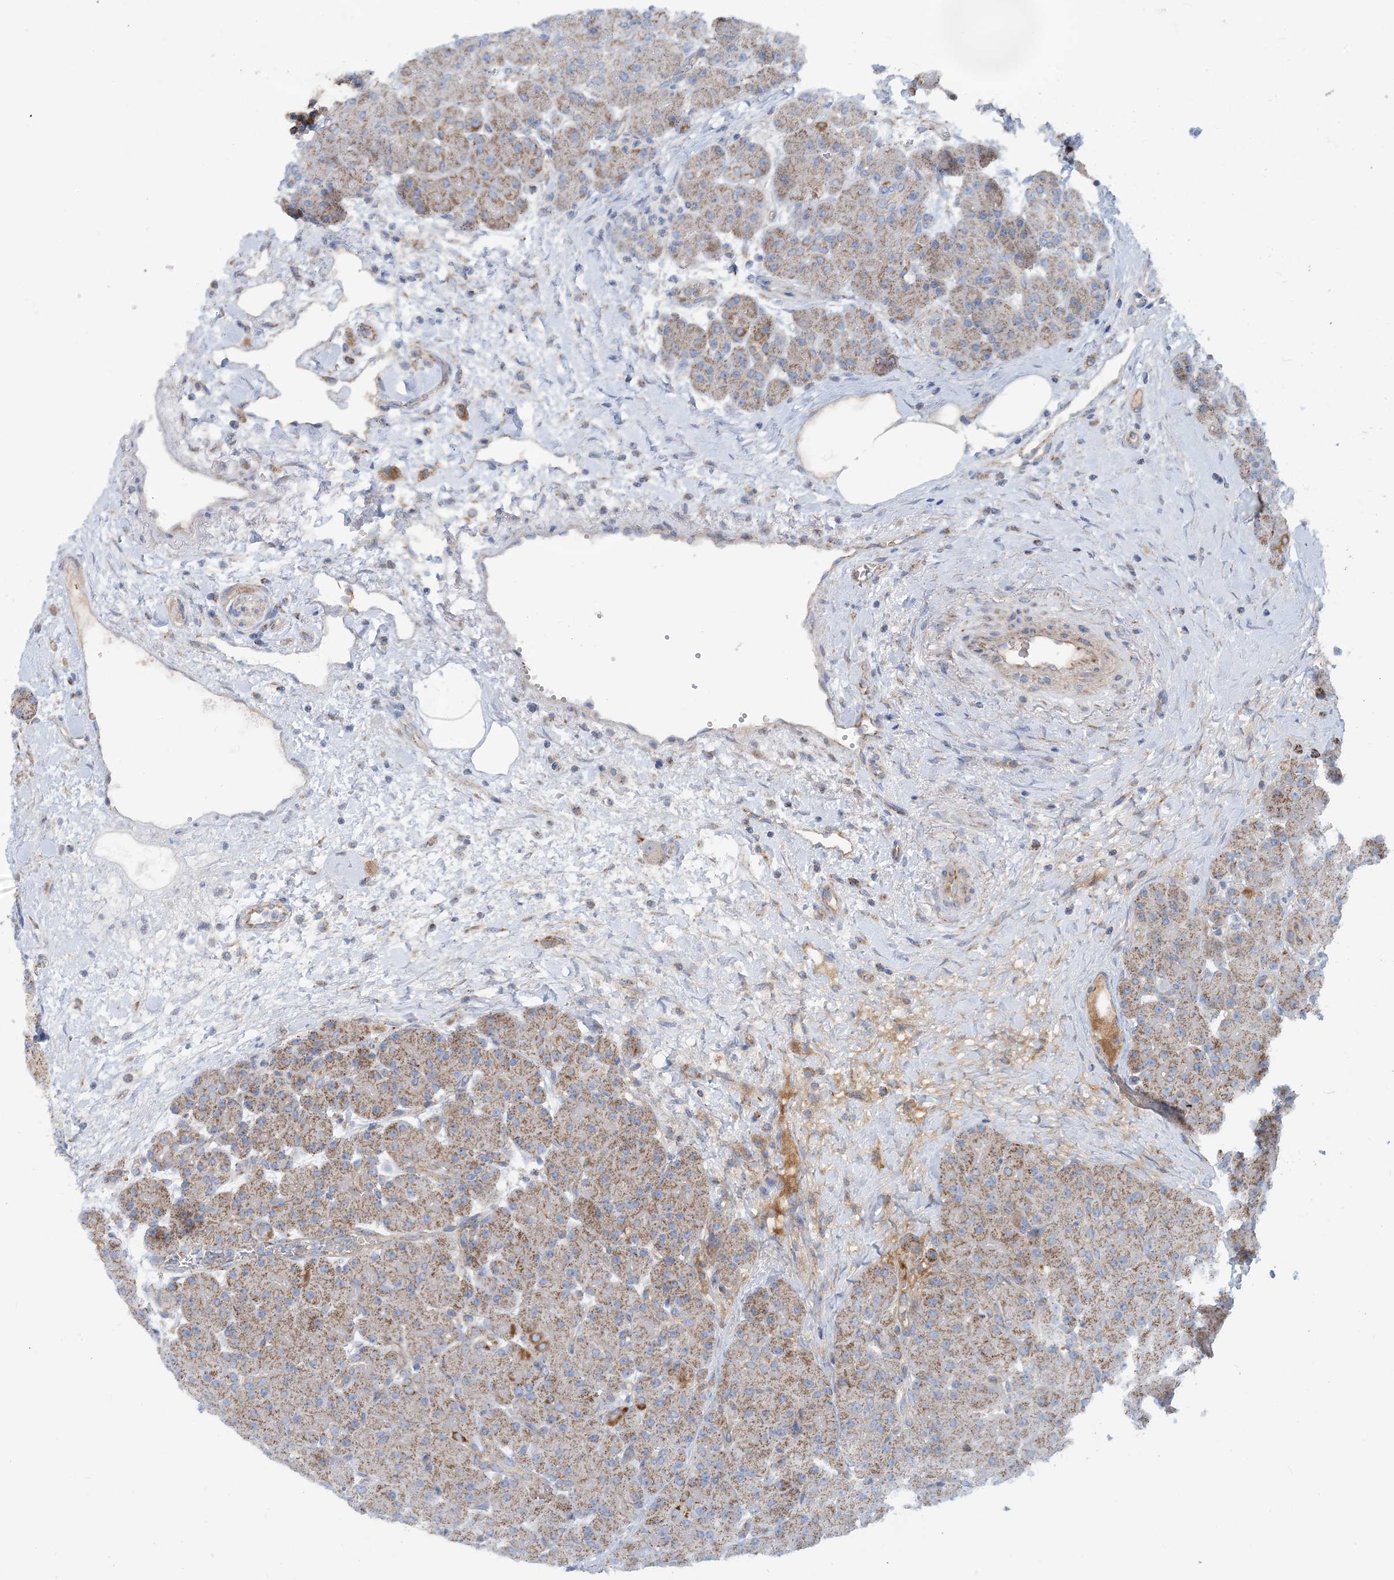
{"staining": {"intensity": "moderate", "quantity": ">75%", "location": "cytoplasmic/membranous"}, "tissue": "pancreas", "cell_type": "Exocrine glandular cells", "image_type": "normal", "snomed": [{"axis": "morphology", "description": "Normal tissue, NOS"}, {"axis": "topography", "description": "Pancreas"}], "caption": "The micrograph demonstrates staining of normal pancreas, revealing moderate cytoplasmic/membranous protein staining (brown color) within exocrine glandular cells. (DAB (3,3'-diaminobenzidine) IHC, brown staining for protein, blue staining for nuclei).", "gene": "PHOSPHO2", "patient": {"sex": "male", "age": 66}}